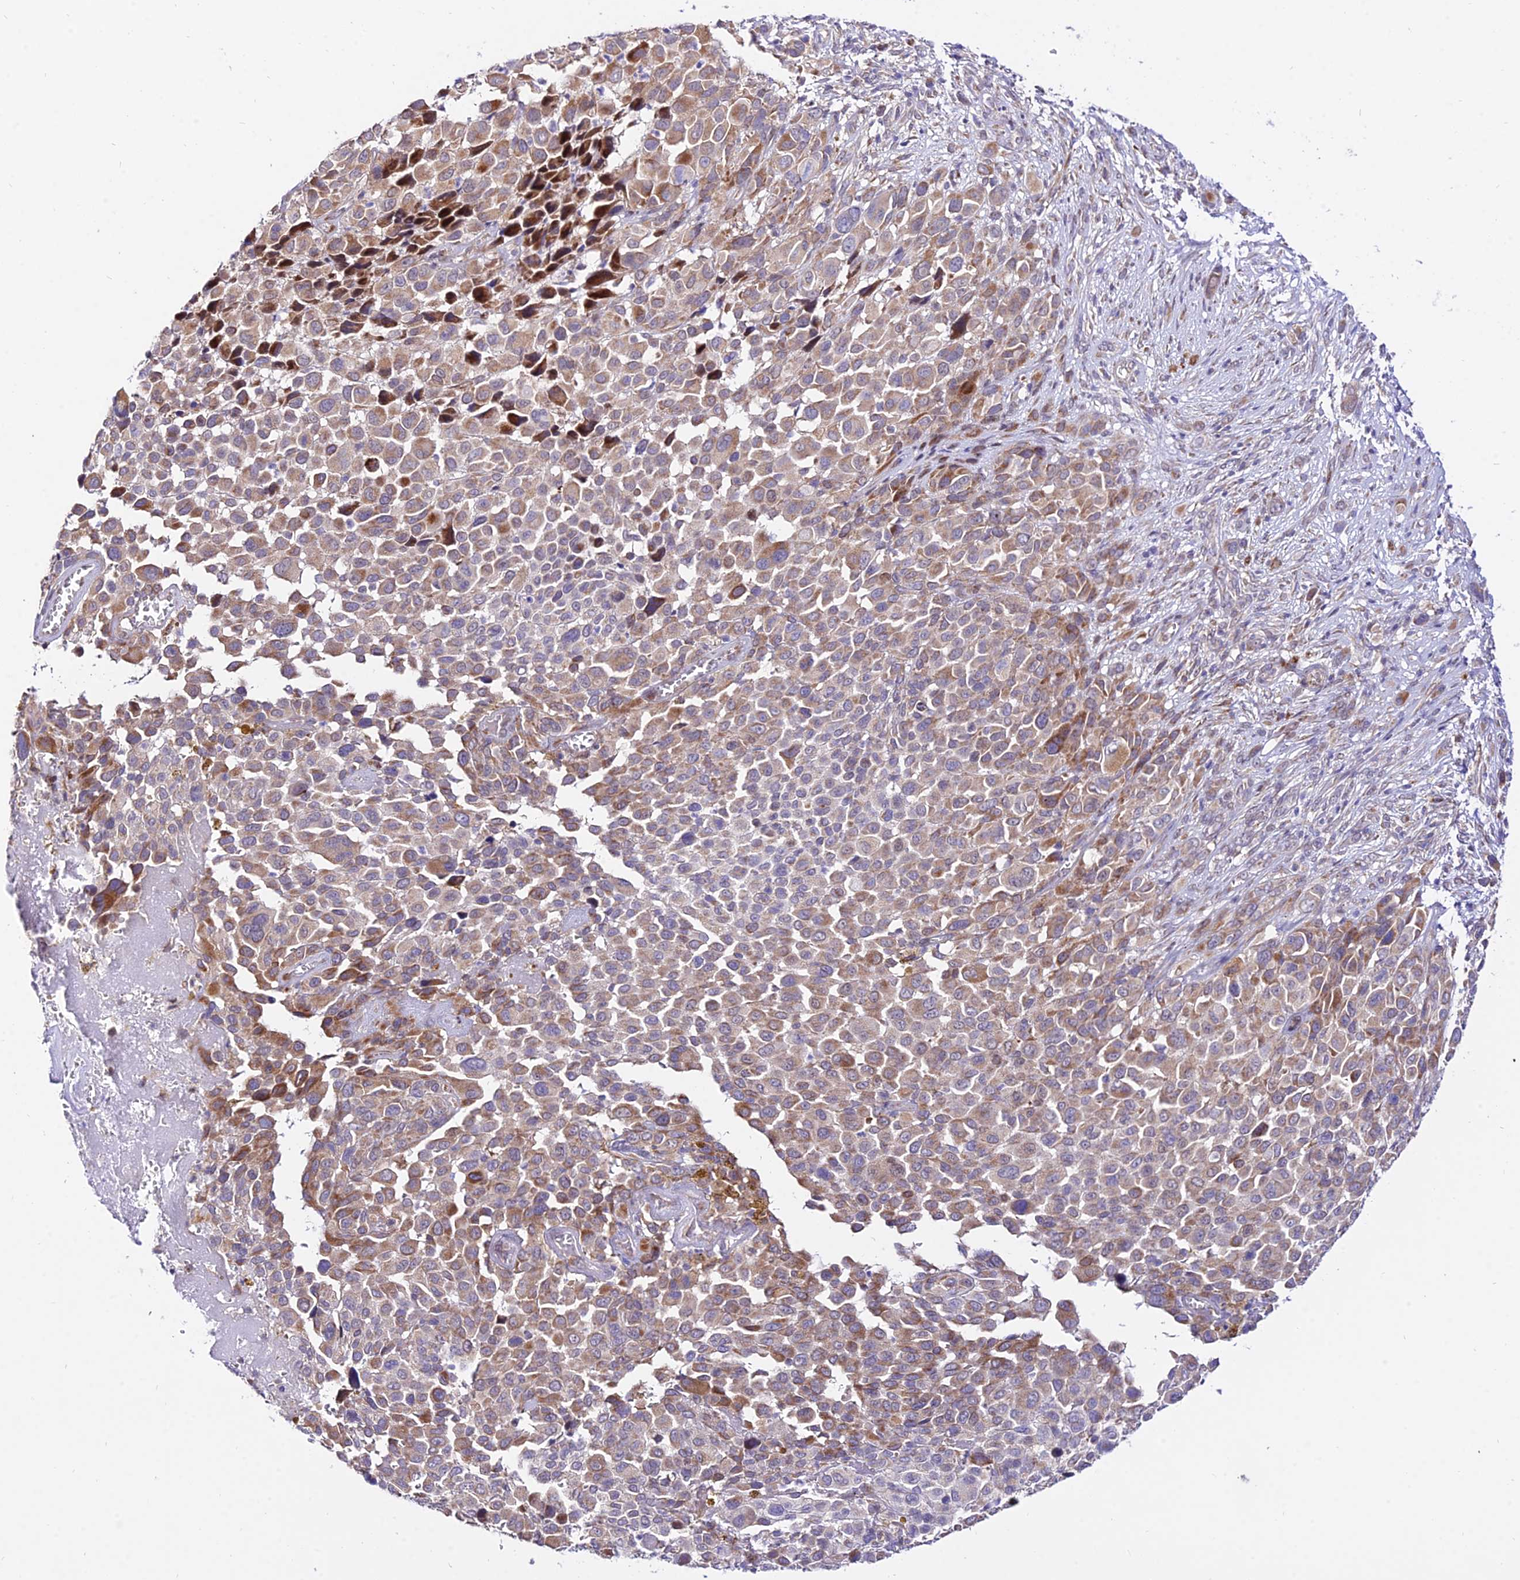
{"staining": {"intensity": "moderate", "quantity": ">75%", "location": "cytoplasmic/membranous"}, "tissue": "melanoma", "cell_type": "Tumor cells", "image_type": "cancer", "snomed": [{"axis": "morphology", "description": "Malignant melanoma, NOS"}, {"axis": "topography", "description": "Skin of trunk"}], "caption": "Moderate cytoplasmic/membranous expression for a protein is present in about >75% of tumor cells of malignant melanoma using immunohistochemistry.", "gene": "ATP5PB", "patient": {"sex": "male", "age": 71}}